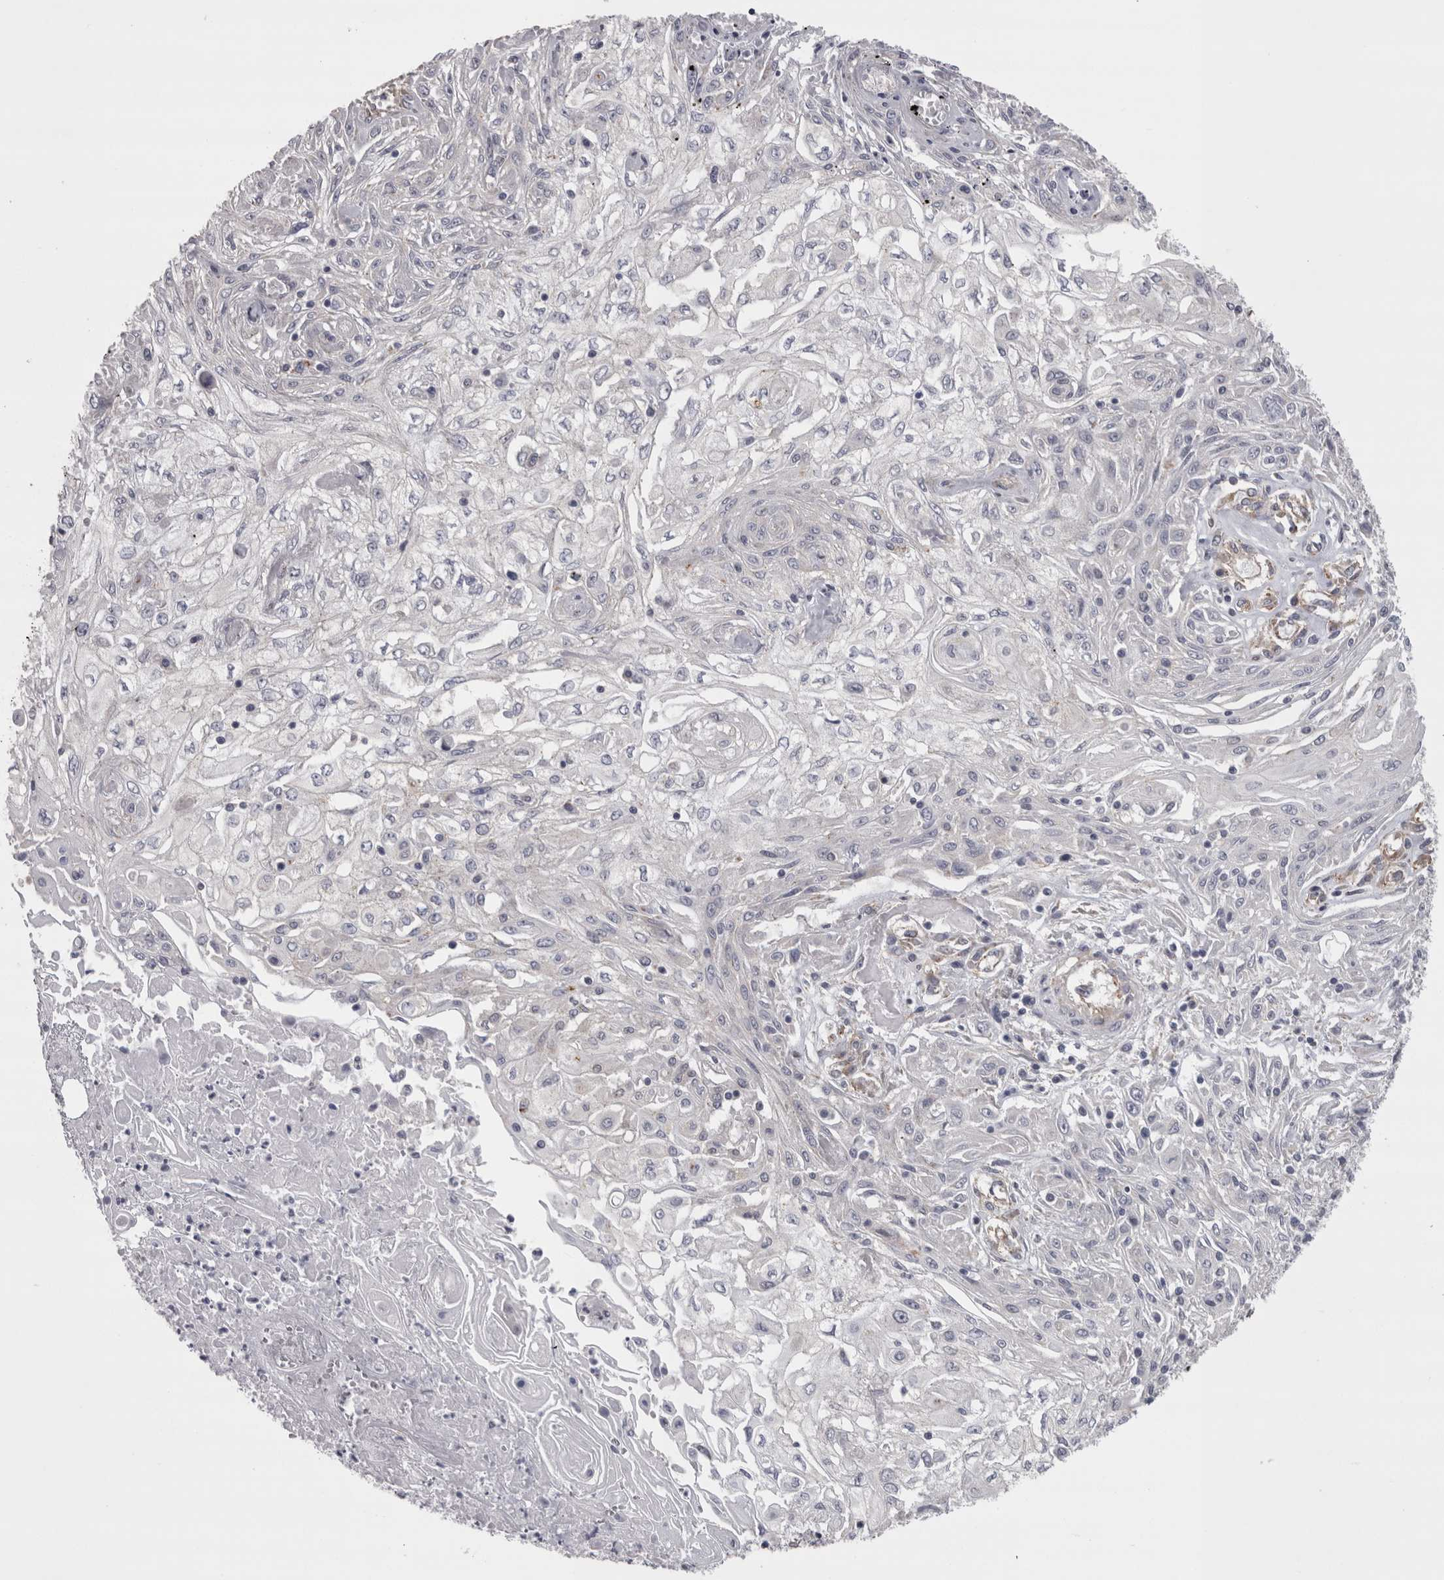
{"staining": {"intensity": "negative", "quantity": "none", "location": "none"}, "tissue": "skin cancer", "cell_type": "Tumor cells", "image_type": "cancer", "snomed": [{"axis": "morphology", "description": "Squamous cell carcinoma, NOS"}, {"axis": "morphology", "description": "Squamous cell carcinoma, metastatic, NOS"}, {"axis": "topography", "description": "Skin"}, {"axis": "topography", "description": "Lymph node"}], "caption": "The immunohistochemistry (IHC) photomicrograph has no significant staining in tumor cells of skin metastatic squamous cell carcinoma tissue.", "gene": "LYZL6", "patient": {"sex": "male", "age": 75}}